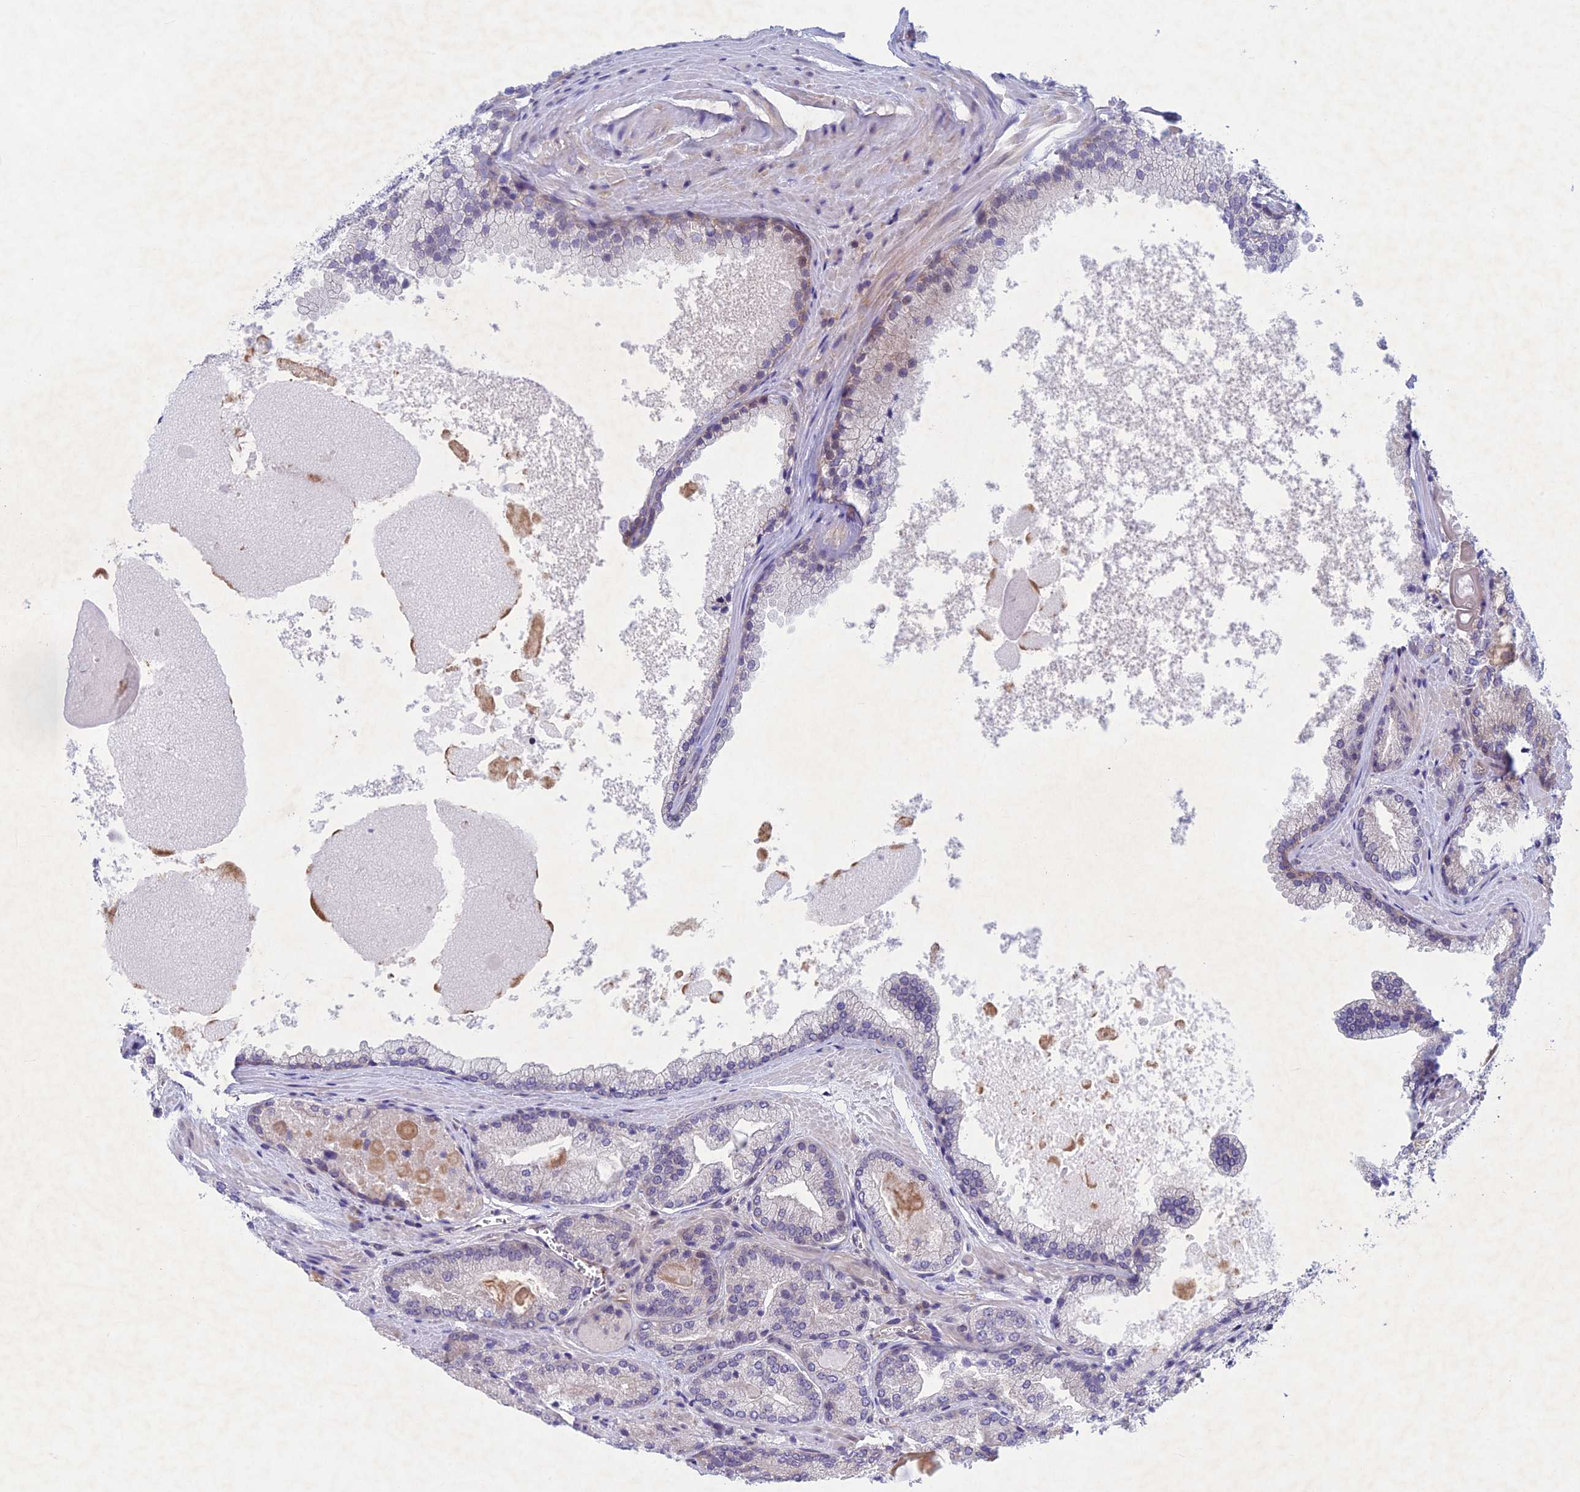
{"staining": {"intensity": "weak", "quantity": "<25%", "location": "cytoplasmic/membranous"}, "tissue": "prostate cancer", "cell_type": "Tumor cells", "image_type": "cancer", "snomed": [{"axis": "morphology", "description": "Adenocarcinoma, Low grade"}, {"axis": "topography", "description": "Prostate"}], "caption": "Immunohistochemical staining of human prostate low-grade adenocarcinoma demonstrates no significant staining in tumor cells.", "gene": "PTHLH", "patient": {"sex": "male", "age": 74}}